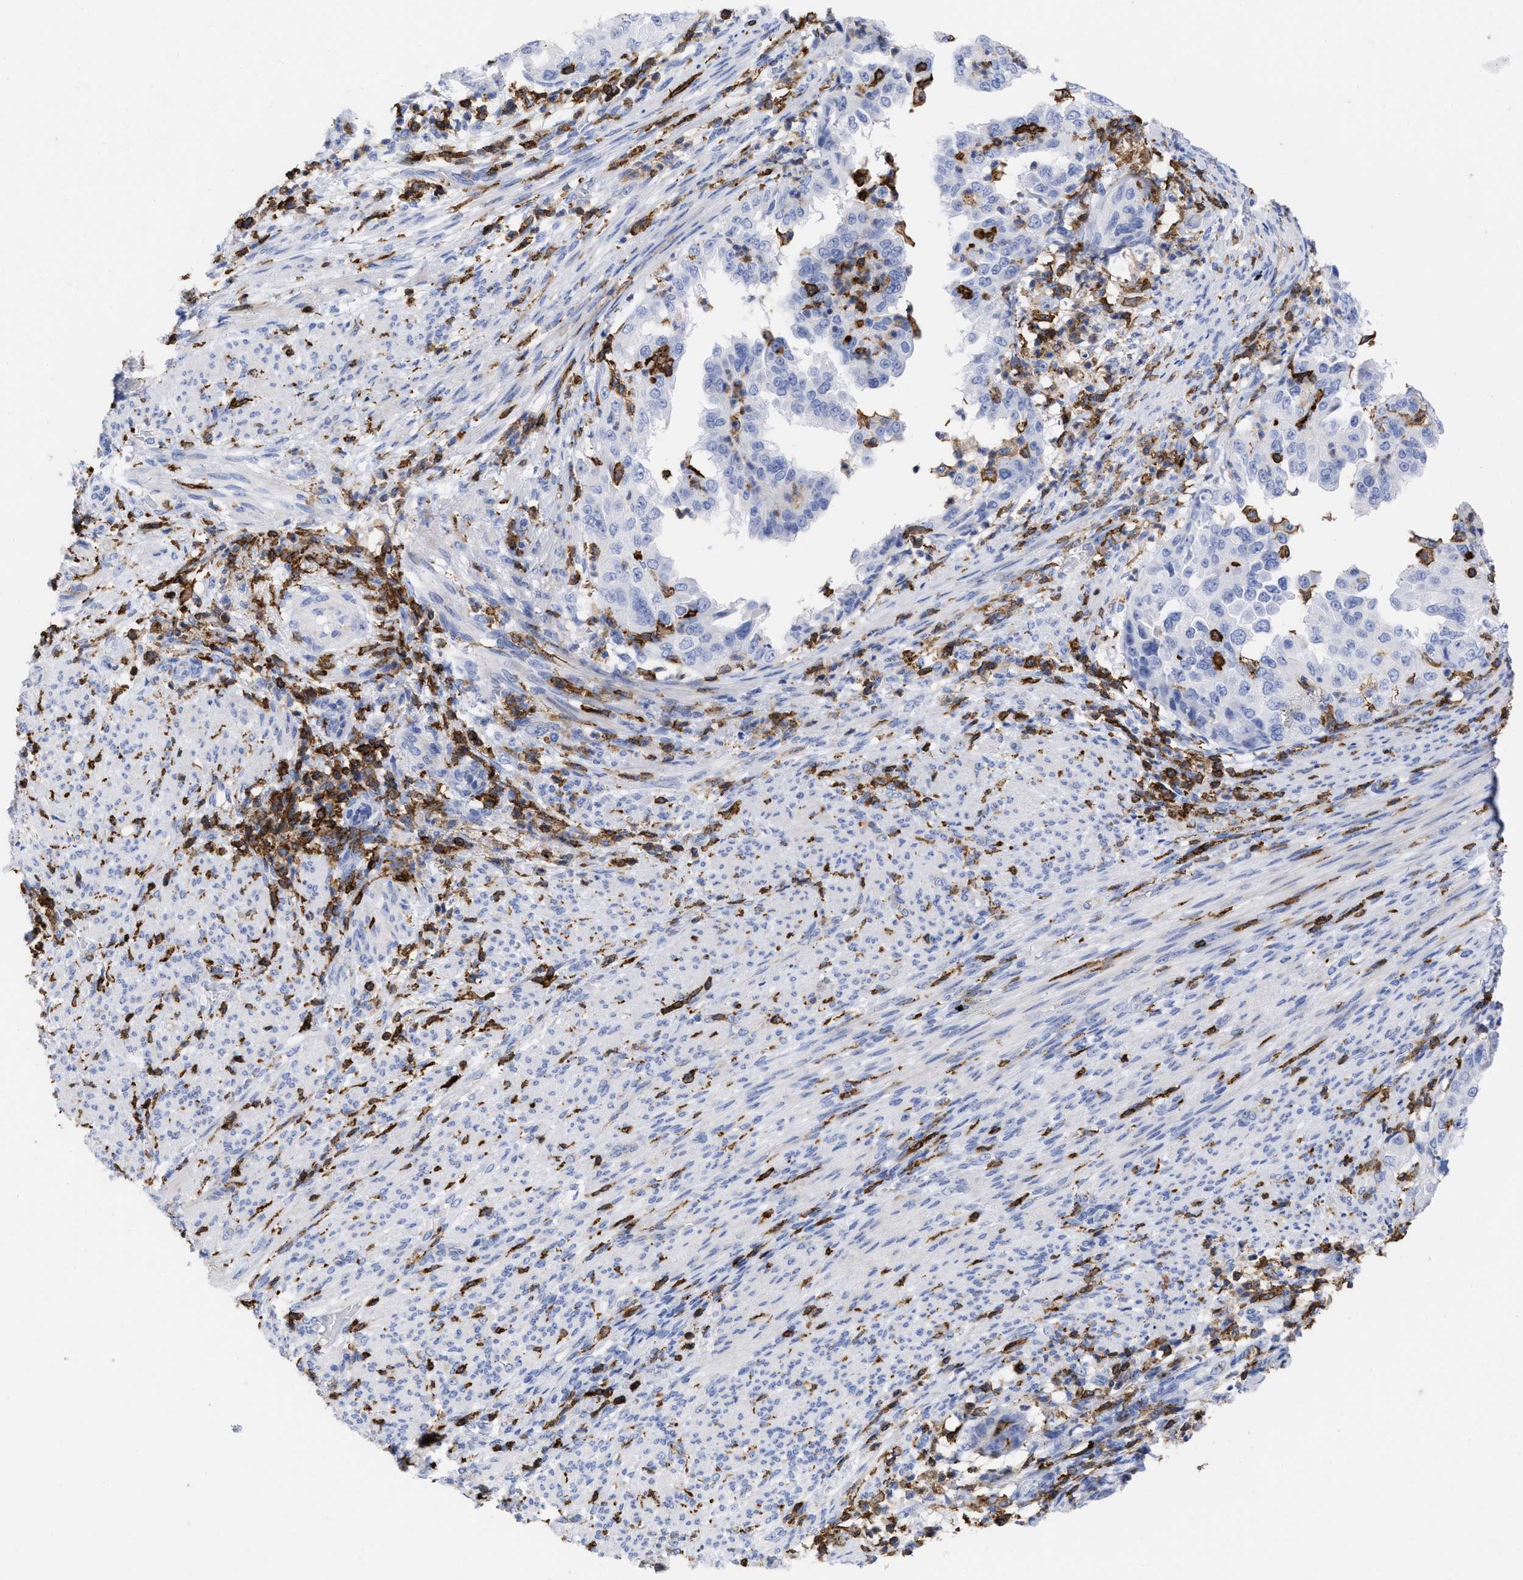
{"staining": {"intensity": "negative", "quantity": "none", "location": "none"}, "tissue": "endometrial cancer", "cell_type": "Tumor cells", "image_type": "cancer", "snomed": [{"axis": "morphology", "description": "Adenocarcinoma, NOS"}, {"axis": "topography", "description": "Endometrium"}], "caption": "Immunohistochemical staining of human endometrial adenocarcinoma reveals no significant positivity in tumor cells.", "gene": "HCLS1", "patient": {"sex": "female", "age": 85}}